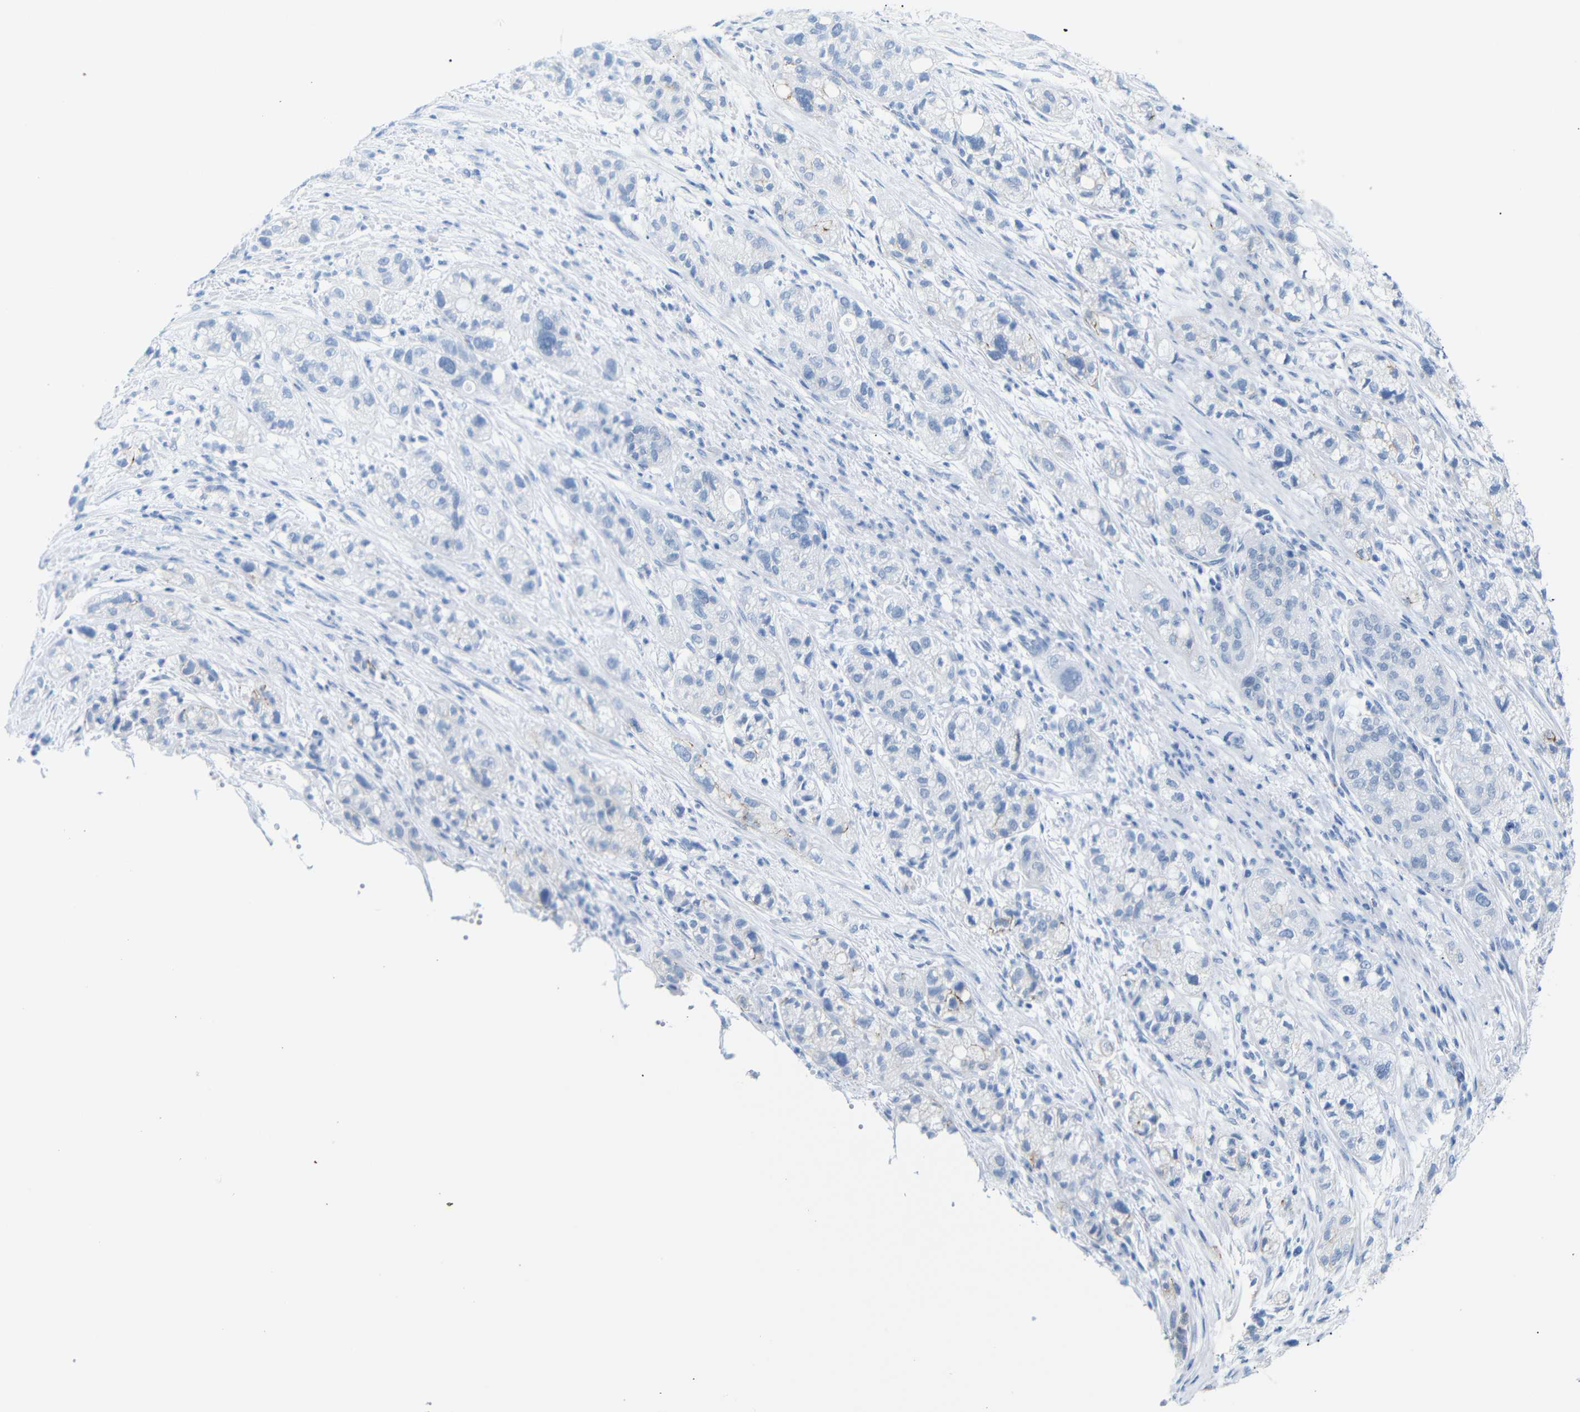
{"staining": {"intensity": "negative", "quantity": "none", "location": "none"}, "tissue": "pancreatic cancer", "cell_type": "Tumor cells", "image_type": "cancer", "snomed": [{"axis": "morphology", "description": "Adenocarcinoma, NOS"}, {"axis": "topography", "description": "Pancreas"}], "caption": "An immunohistochemistry (IHC) image of pancreatic cancer is shown. There is no staining in tumor cells of pancreatic cancer.", "gene": "DYNAP", "patient": {"sex": "female", "age": 78}}